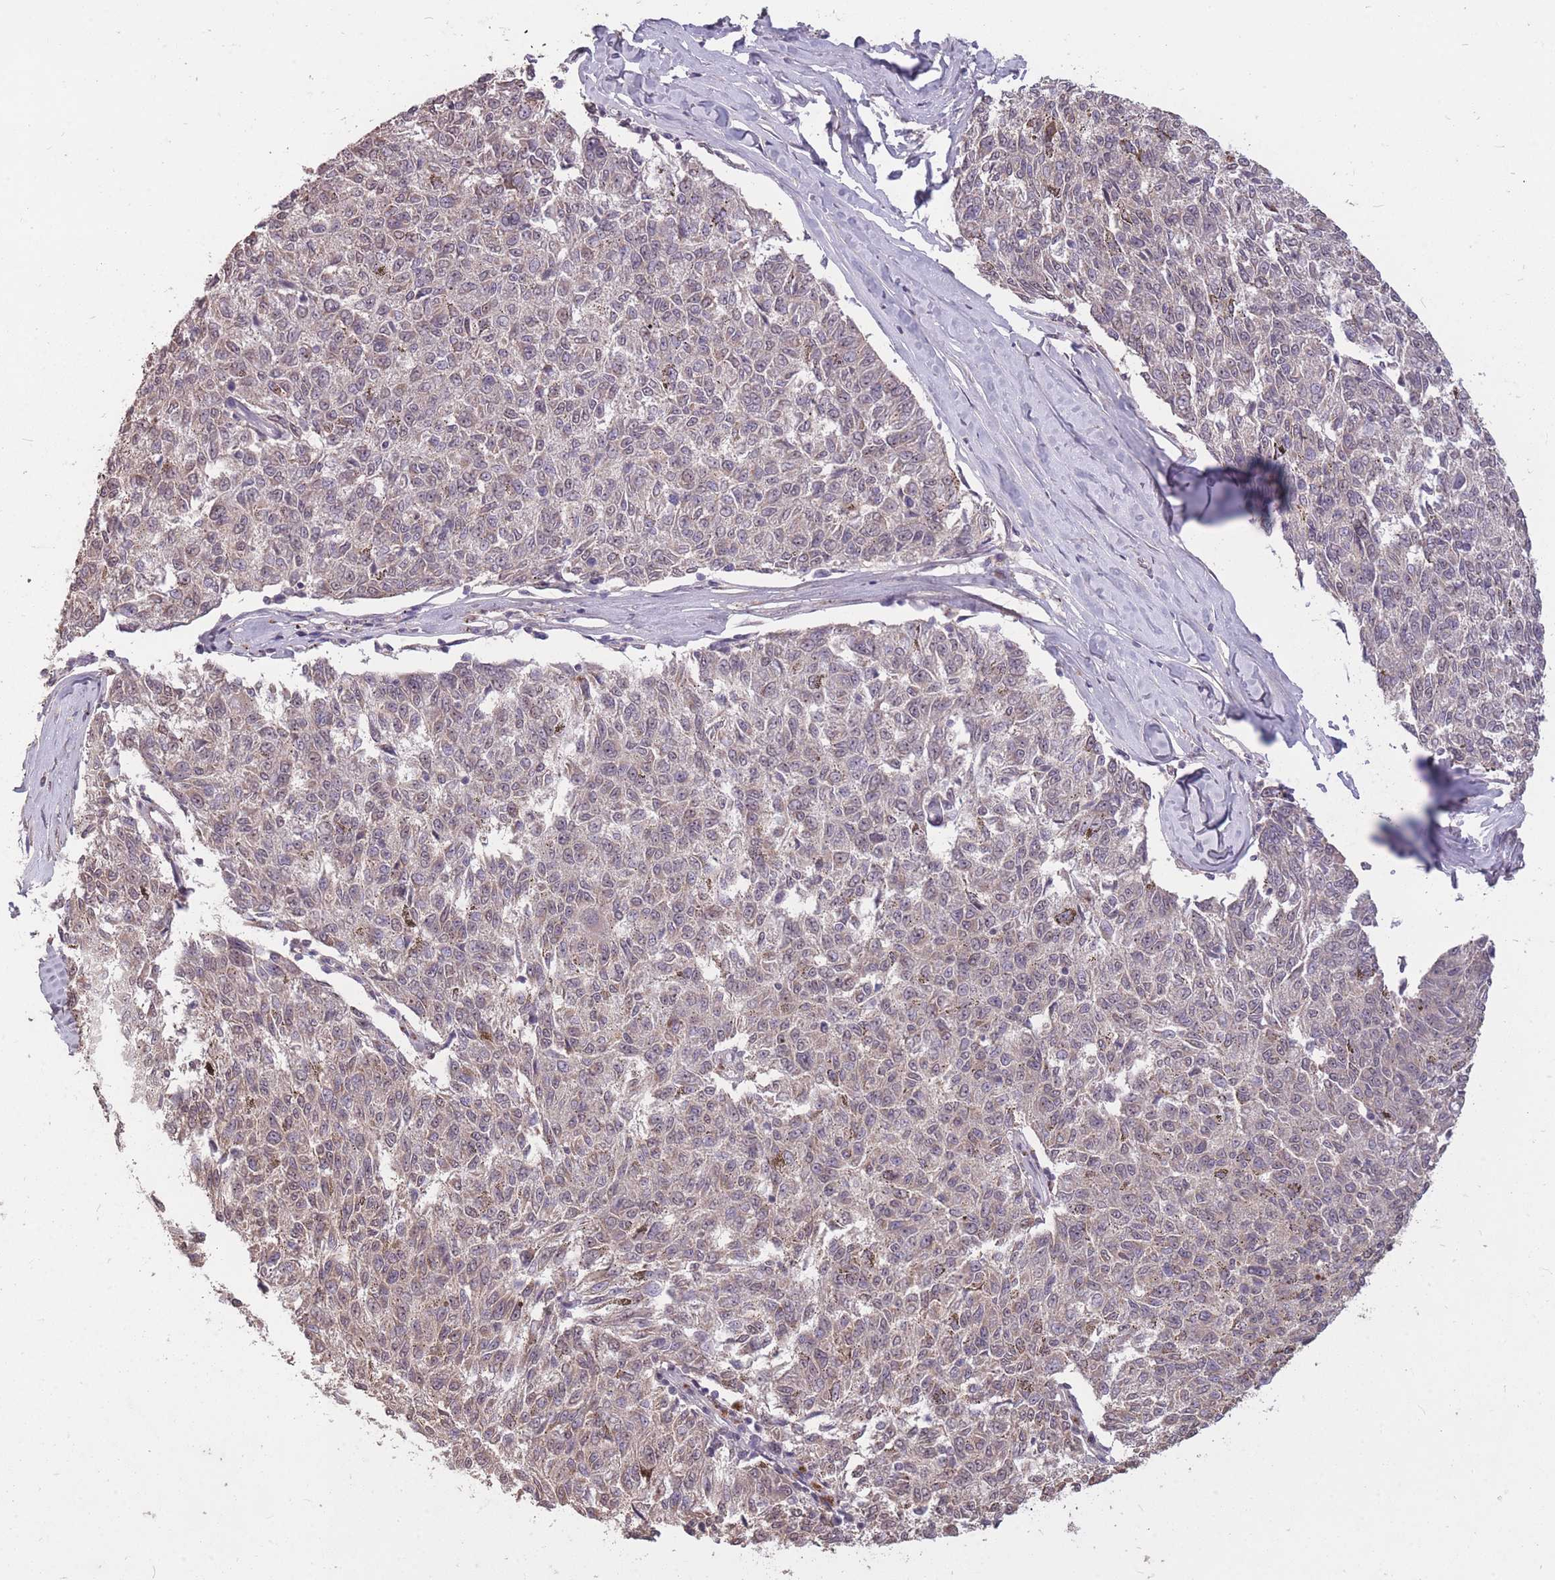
{"staining": {"intensity": "negative", "quantity": "none", "location": "none"}, "tissue": "melanoma", "cell_type": "Tumor cells", "image_type": "cancer", "snomed": [{"axis": "morphology", "description": "Malignant melanoma, NOS"}, {"axis": "topography", "description": "Skin"}], "caption": "A micrograph of melanoma stained for a protein reveals no brown staining in tumor cells.", "gene": "DYNC1LI2", "patient": {"sex": "female", "age": 72}}